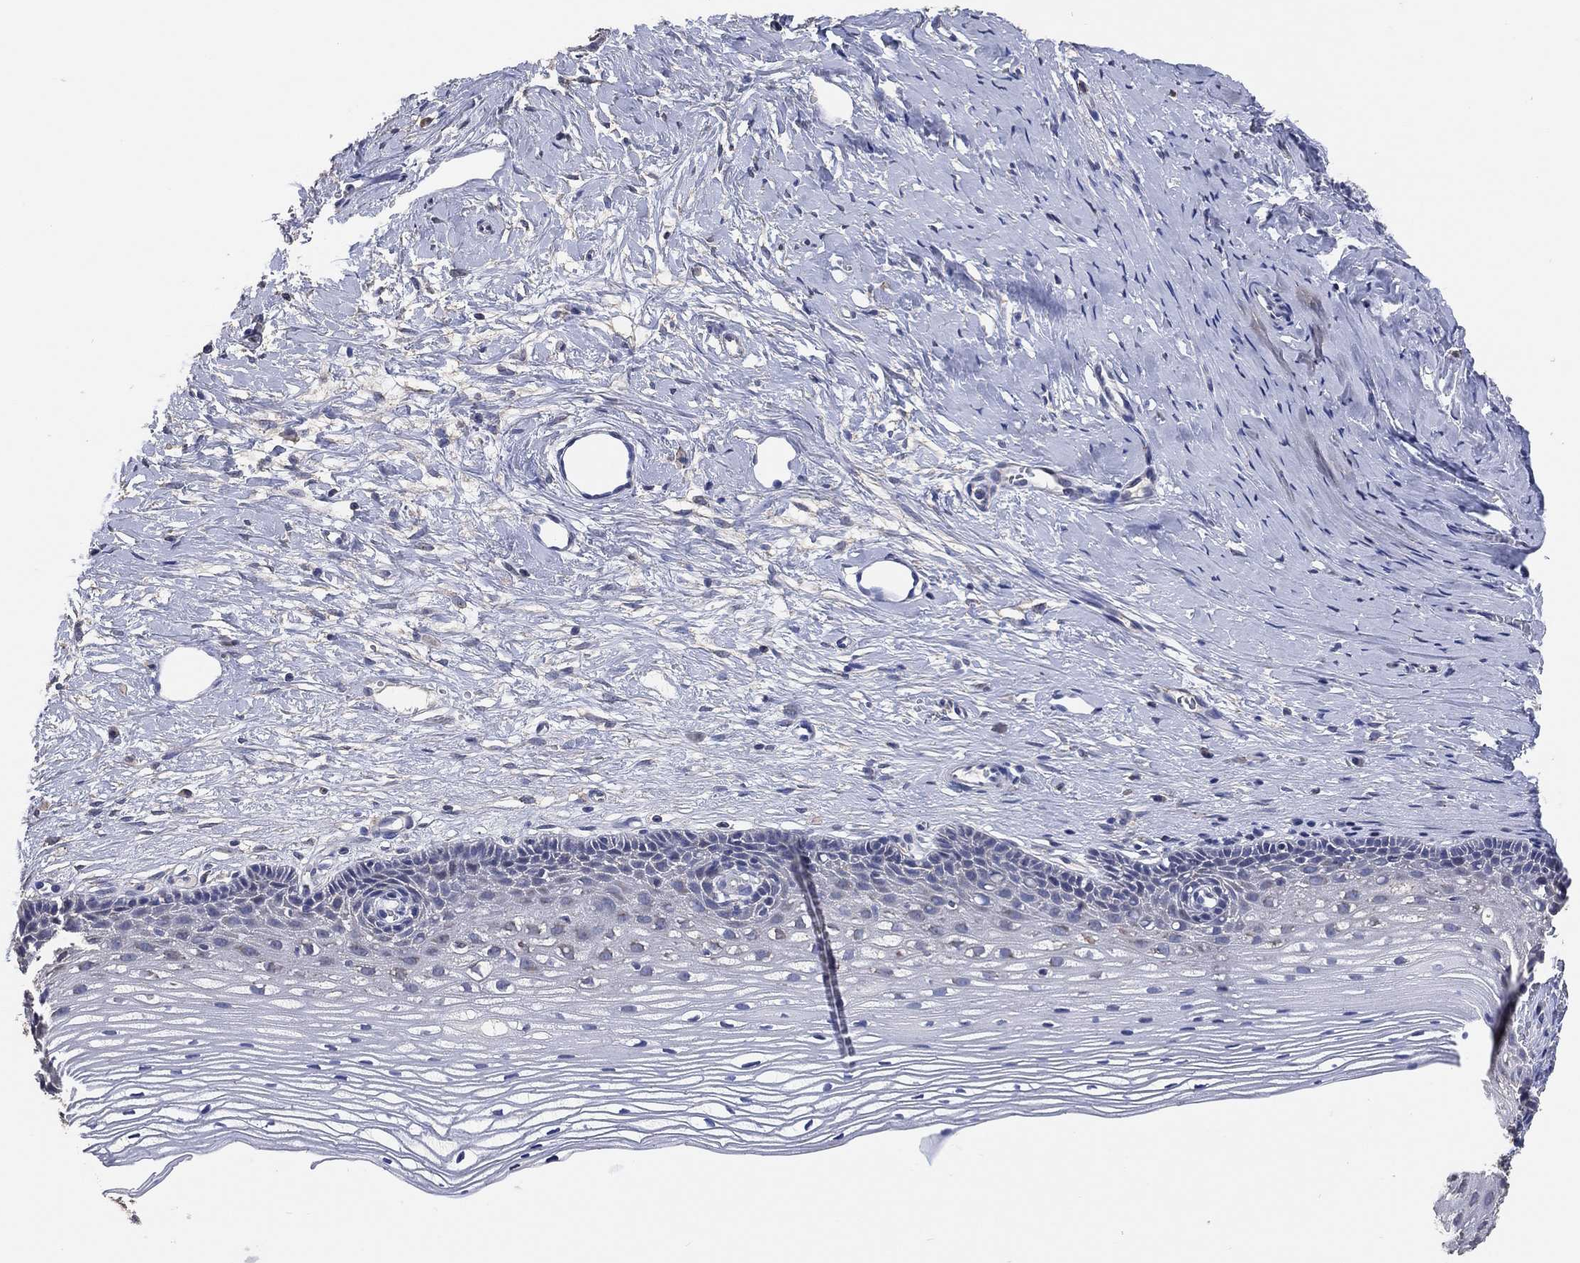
{"staining": {"intensity": "negative", "quantity": "none", "location": "none"}, "tissue": "cervix", "cell_type": "Squamous epithelial cells", "image_type": "normal", "snomed": [{"axis": "morphology", "description": "Normal tissue, NOS"}, {"axis": "topography", "description": "Cervix"}], "caption": "A high-resolution micrograph shows immunohistochemistry staining of normal cervix, which exhibits no significant expression in squamous epithelial cells.", "gene": "KLK5", "patient": {"sex": "female", "age": 40}}